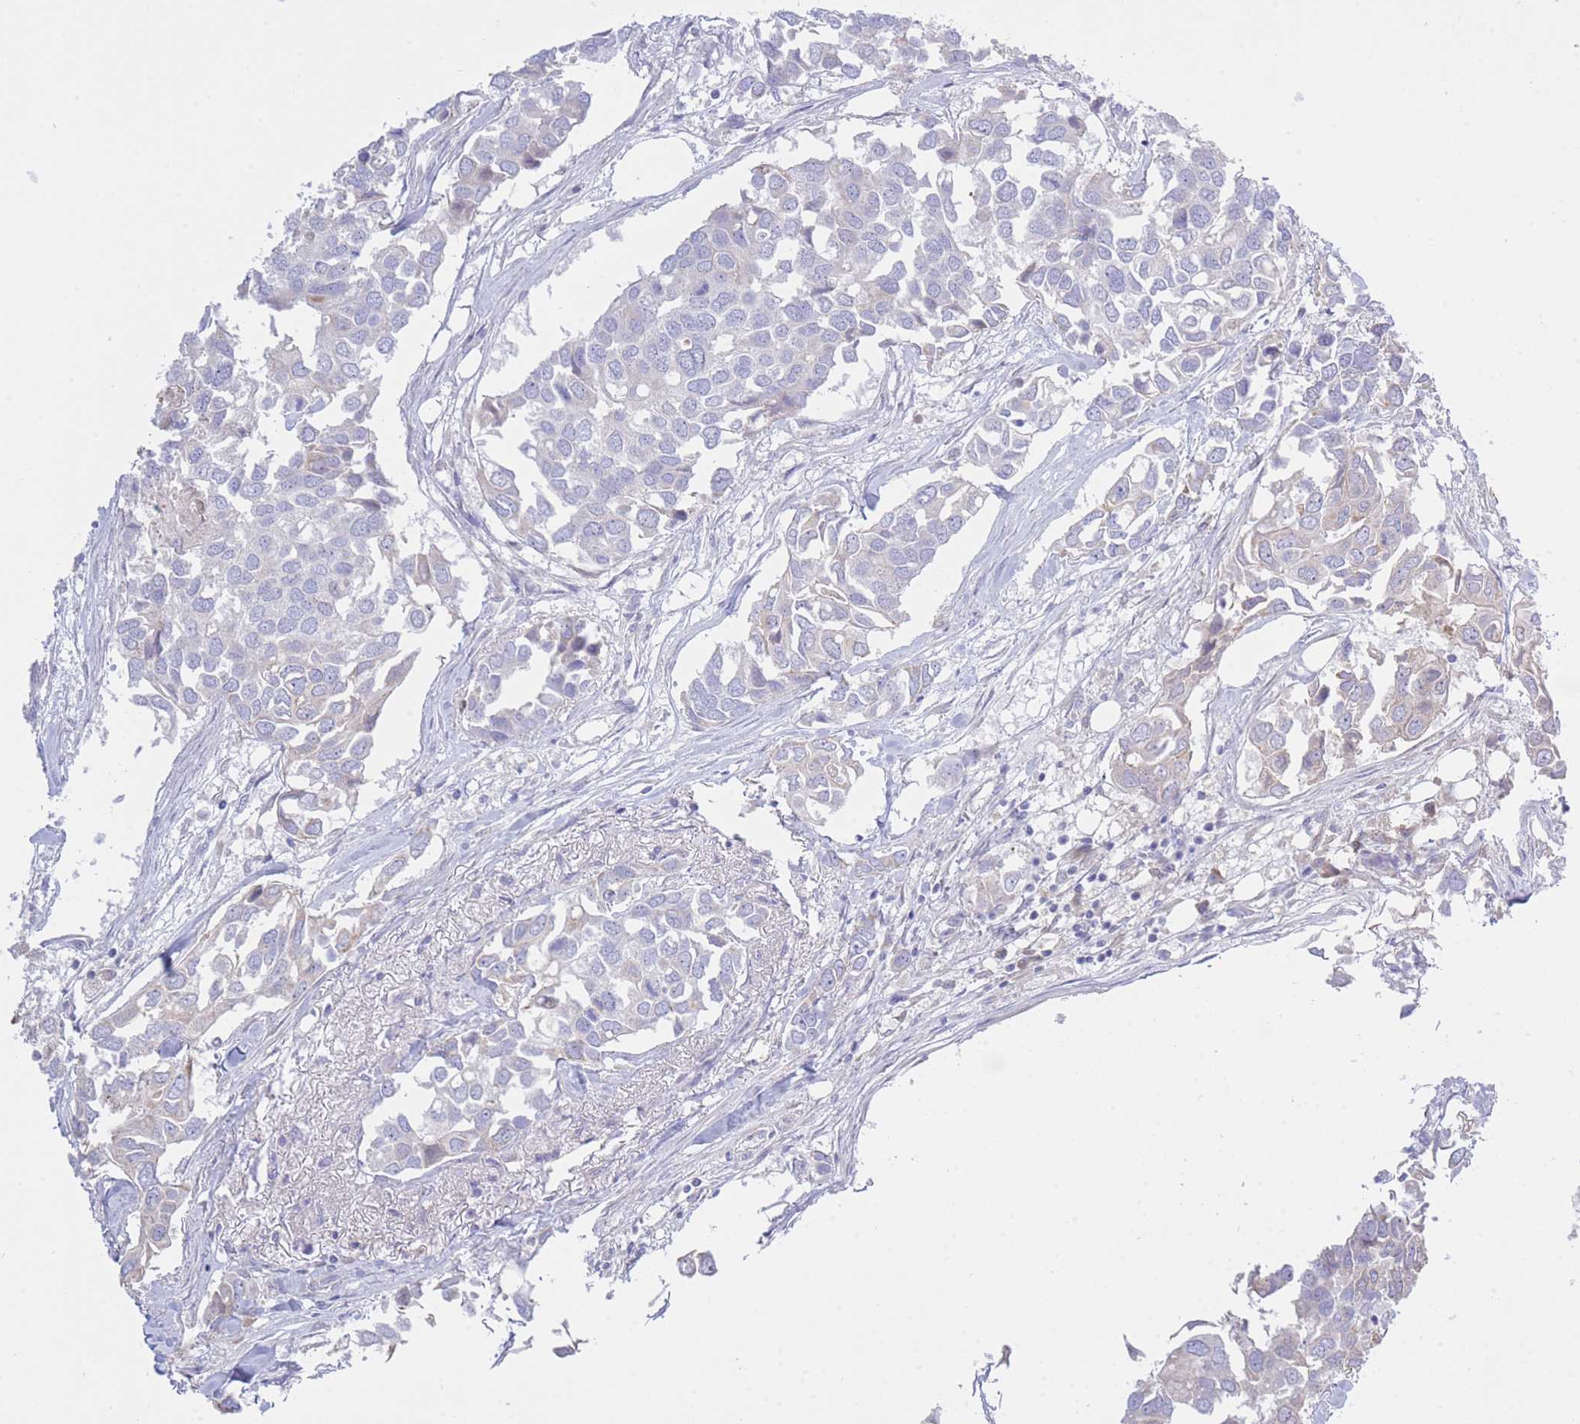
{"staining": {"intensity": "negative", "quantity": "none", "location": "none"}, "tissue": "breast cancer", "cell_type": "Tumor cells", "image_type": "cancer", "snomed": [{"axis": "morphology", "description": "Duct carcinoma"}, {"axis": "topography", "description": "Breast"}], "caption": "There is no significant staining in tumor cells of intraductal carcinoma (breast).", "gene": "NANP", "patient": {"sex": "female", "age": 83}}